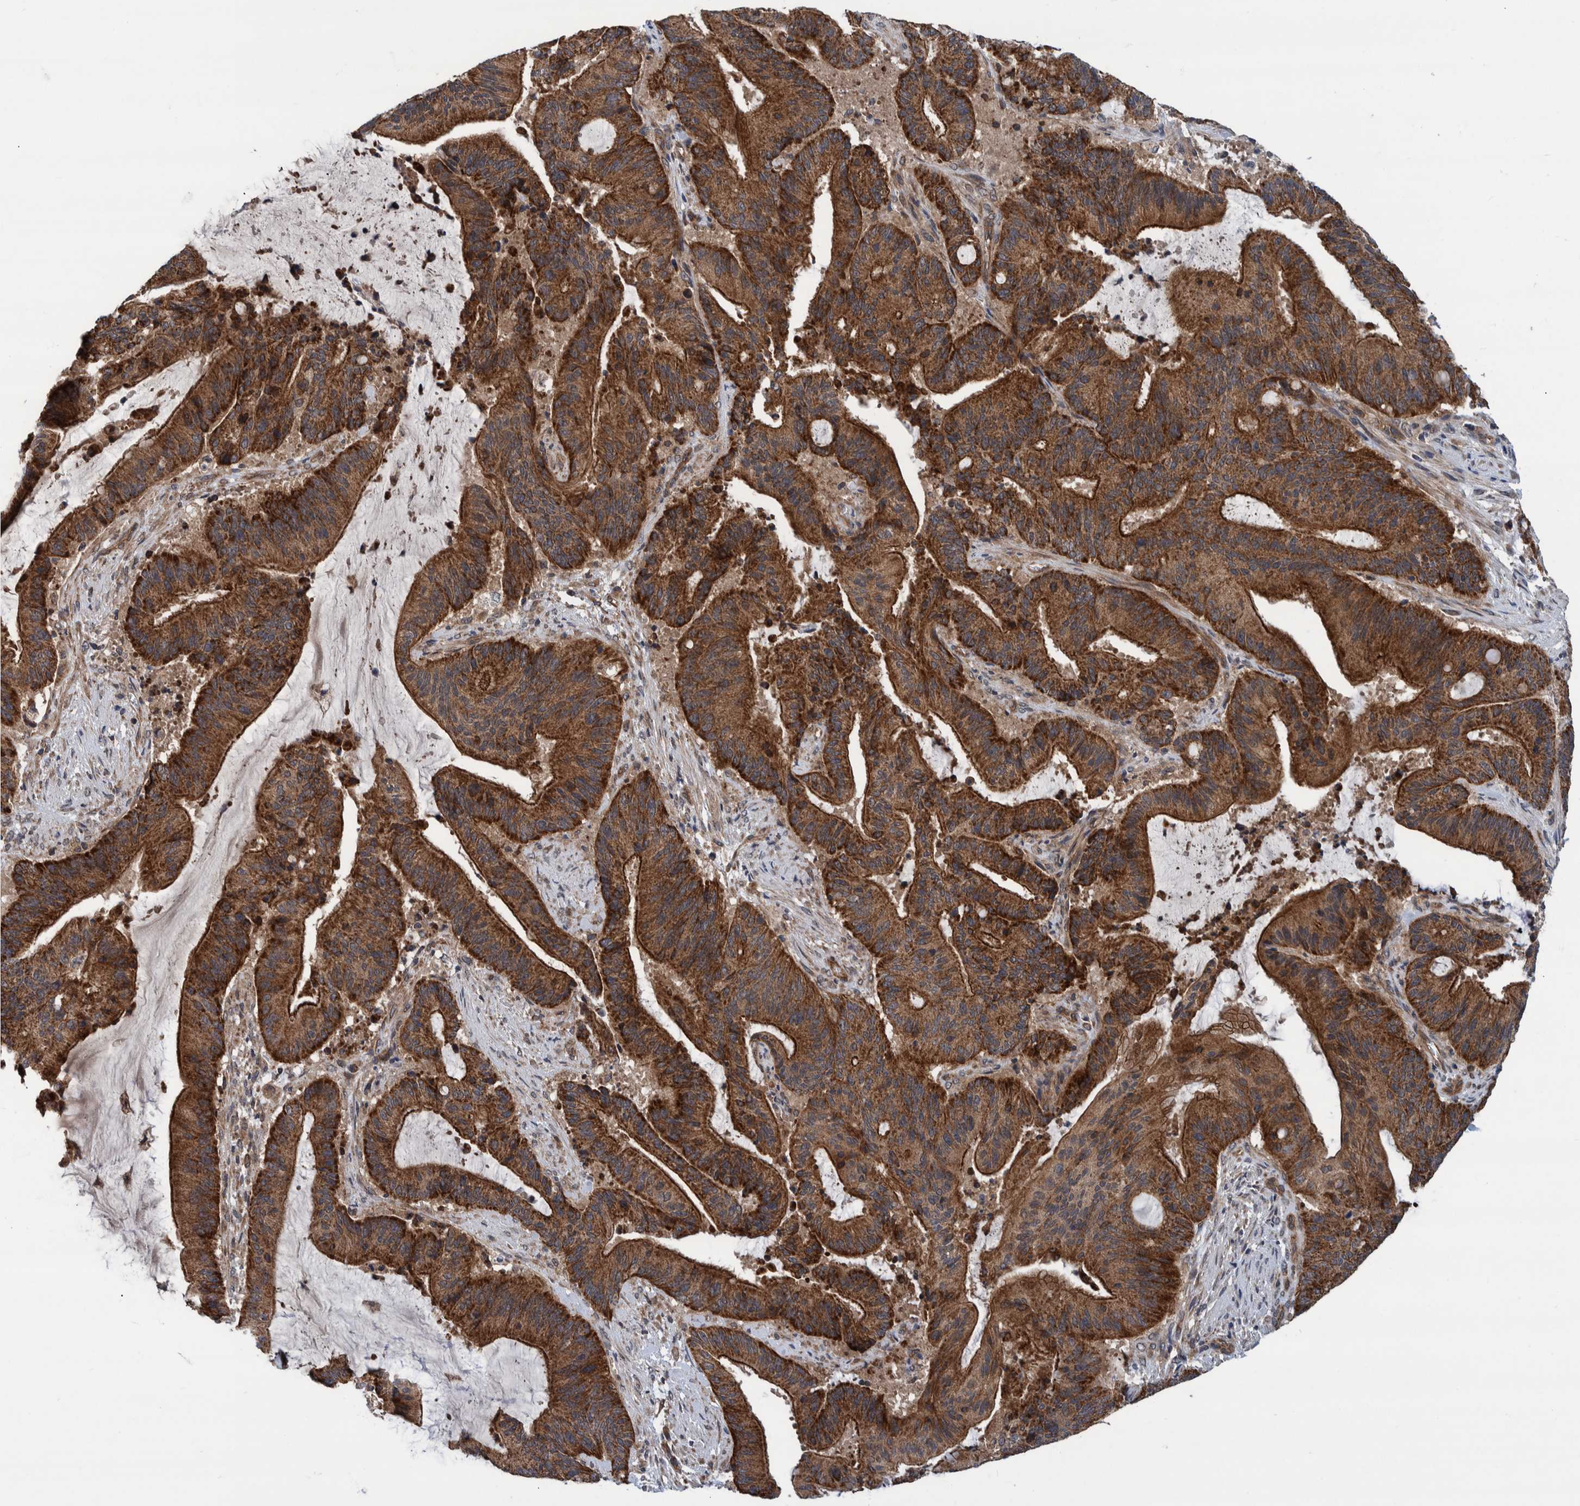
{"staining": {"intensity": "strong", "quantity": ">75%", "location": "cytoplasmic/membranous"}, "tissue": "liver cancer", "cell_type": "Tumor cells", "image_type": "cancer", "snomed": [{"axis": "morphology", "description": "Normal tissue, NOS"}, {"axis": "morphology", "description": "Cholangiocarcinoma"}, {"axis": "topography", "description": "Liver"}, {"axis": "topography", "description": "Peripheral nerve tissue"}], "caption": "Cholangiocarcinoma (liver) stained with DAB (3,3'-diaminobenzidine) immunohistochemistry (IHC) displays high levels of strong cytoplasmic/membranous expression in approximately >75% of tumor cells.", "gene": "MRPS7", "patient": {"sex": "female", "age": 73}}